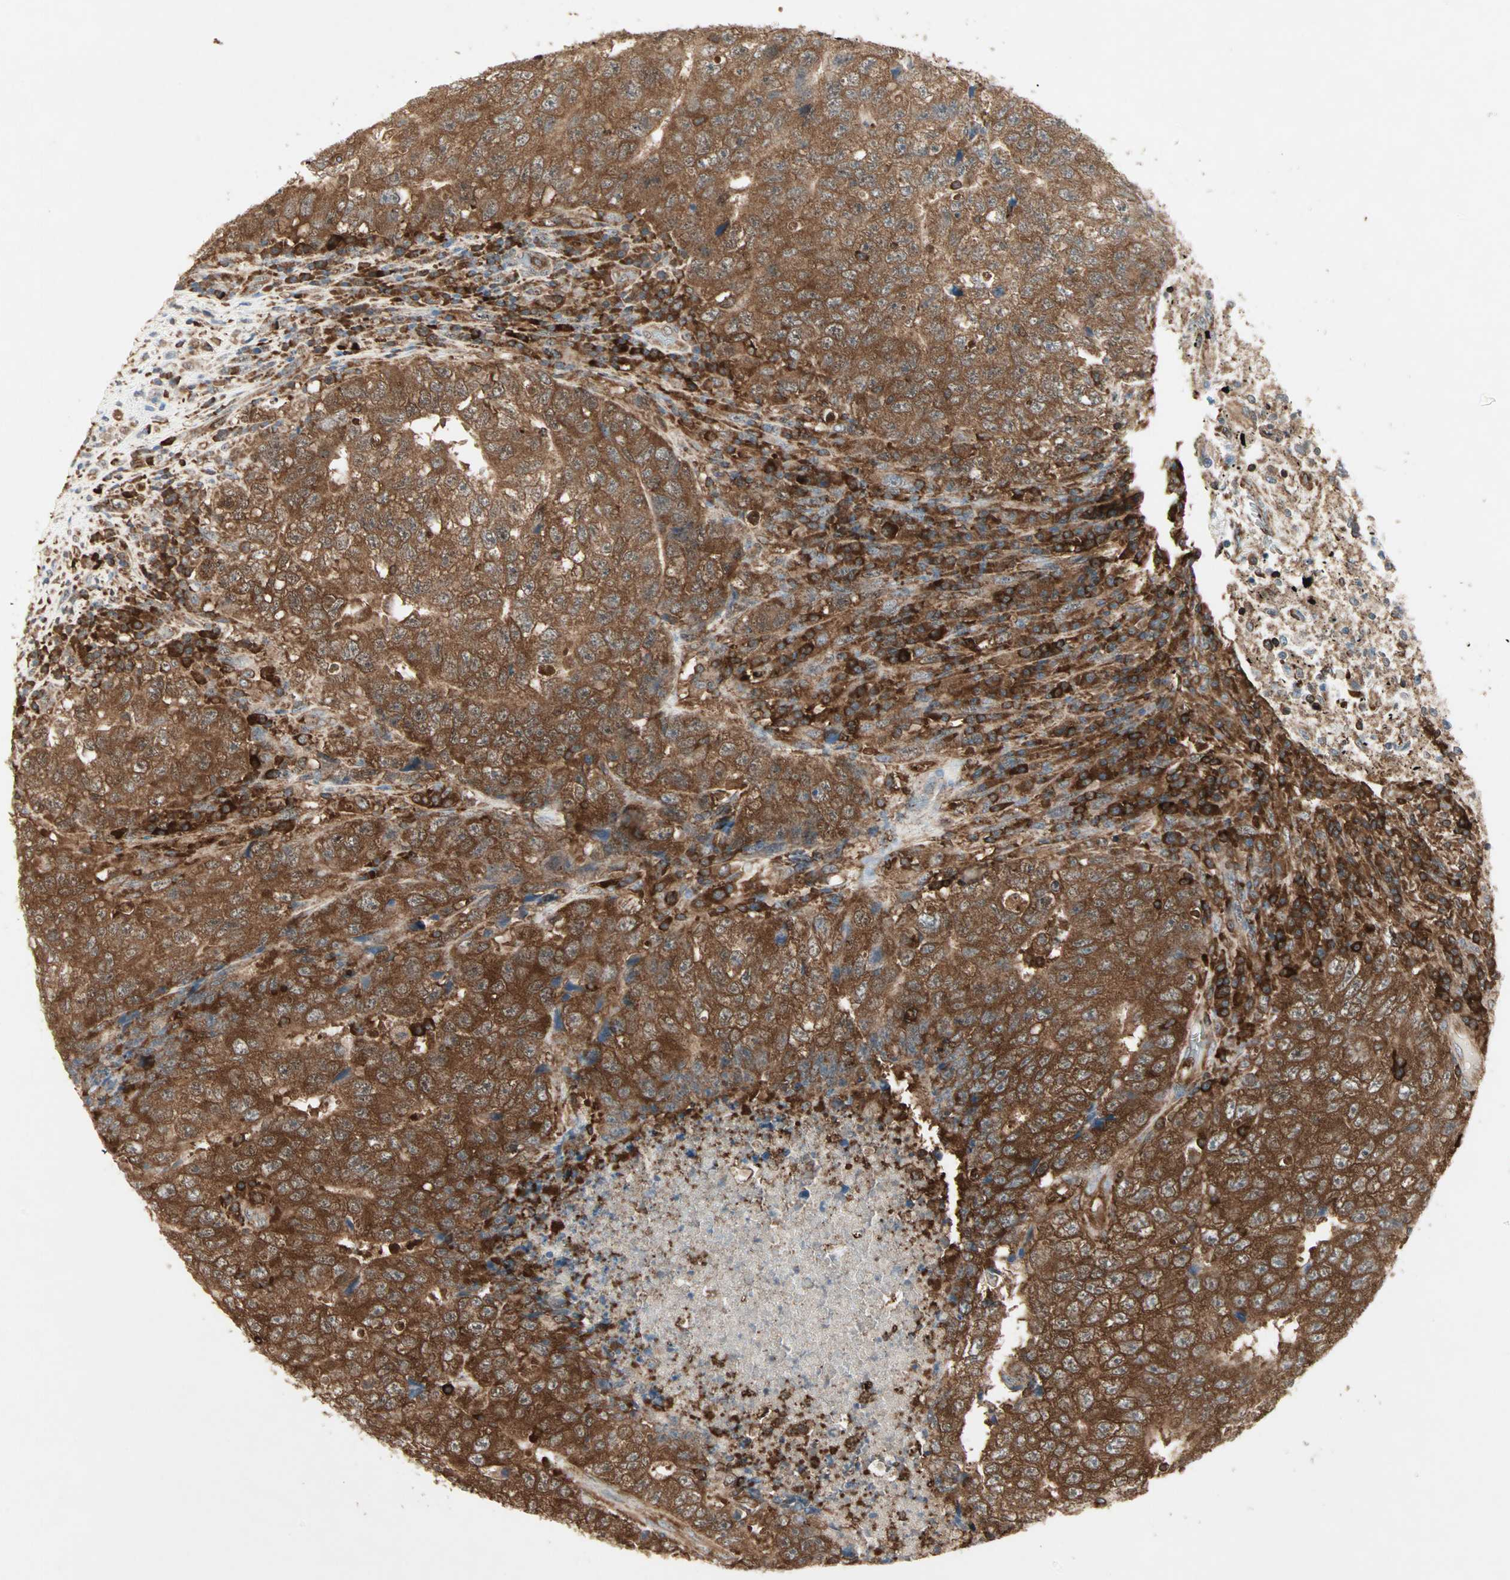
{"staining": {"intensity": "strong", "quantity": ">75%", "location": "cytoplasmic/membranous"}, "tissue": "testis cancer", "cell_type": "Tumor cells", "image_type": "cancer", "snomed": [{"axis": "morphology", "description": "Necrosis, NOS"}, {"axis": "morphology", "description": "Carcinoma, Embryonal, NOS"}, {"axis": "topography", "description": "Testis"}], "caption": "Tumor cells exhibit high levels of strong cytoplasmic/membranous staining in about >75% of cells in embryonal carcinoma (testis).", "gene": "MMP3", "patient": {"sex": "male", "age": 19}}